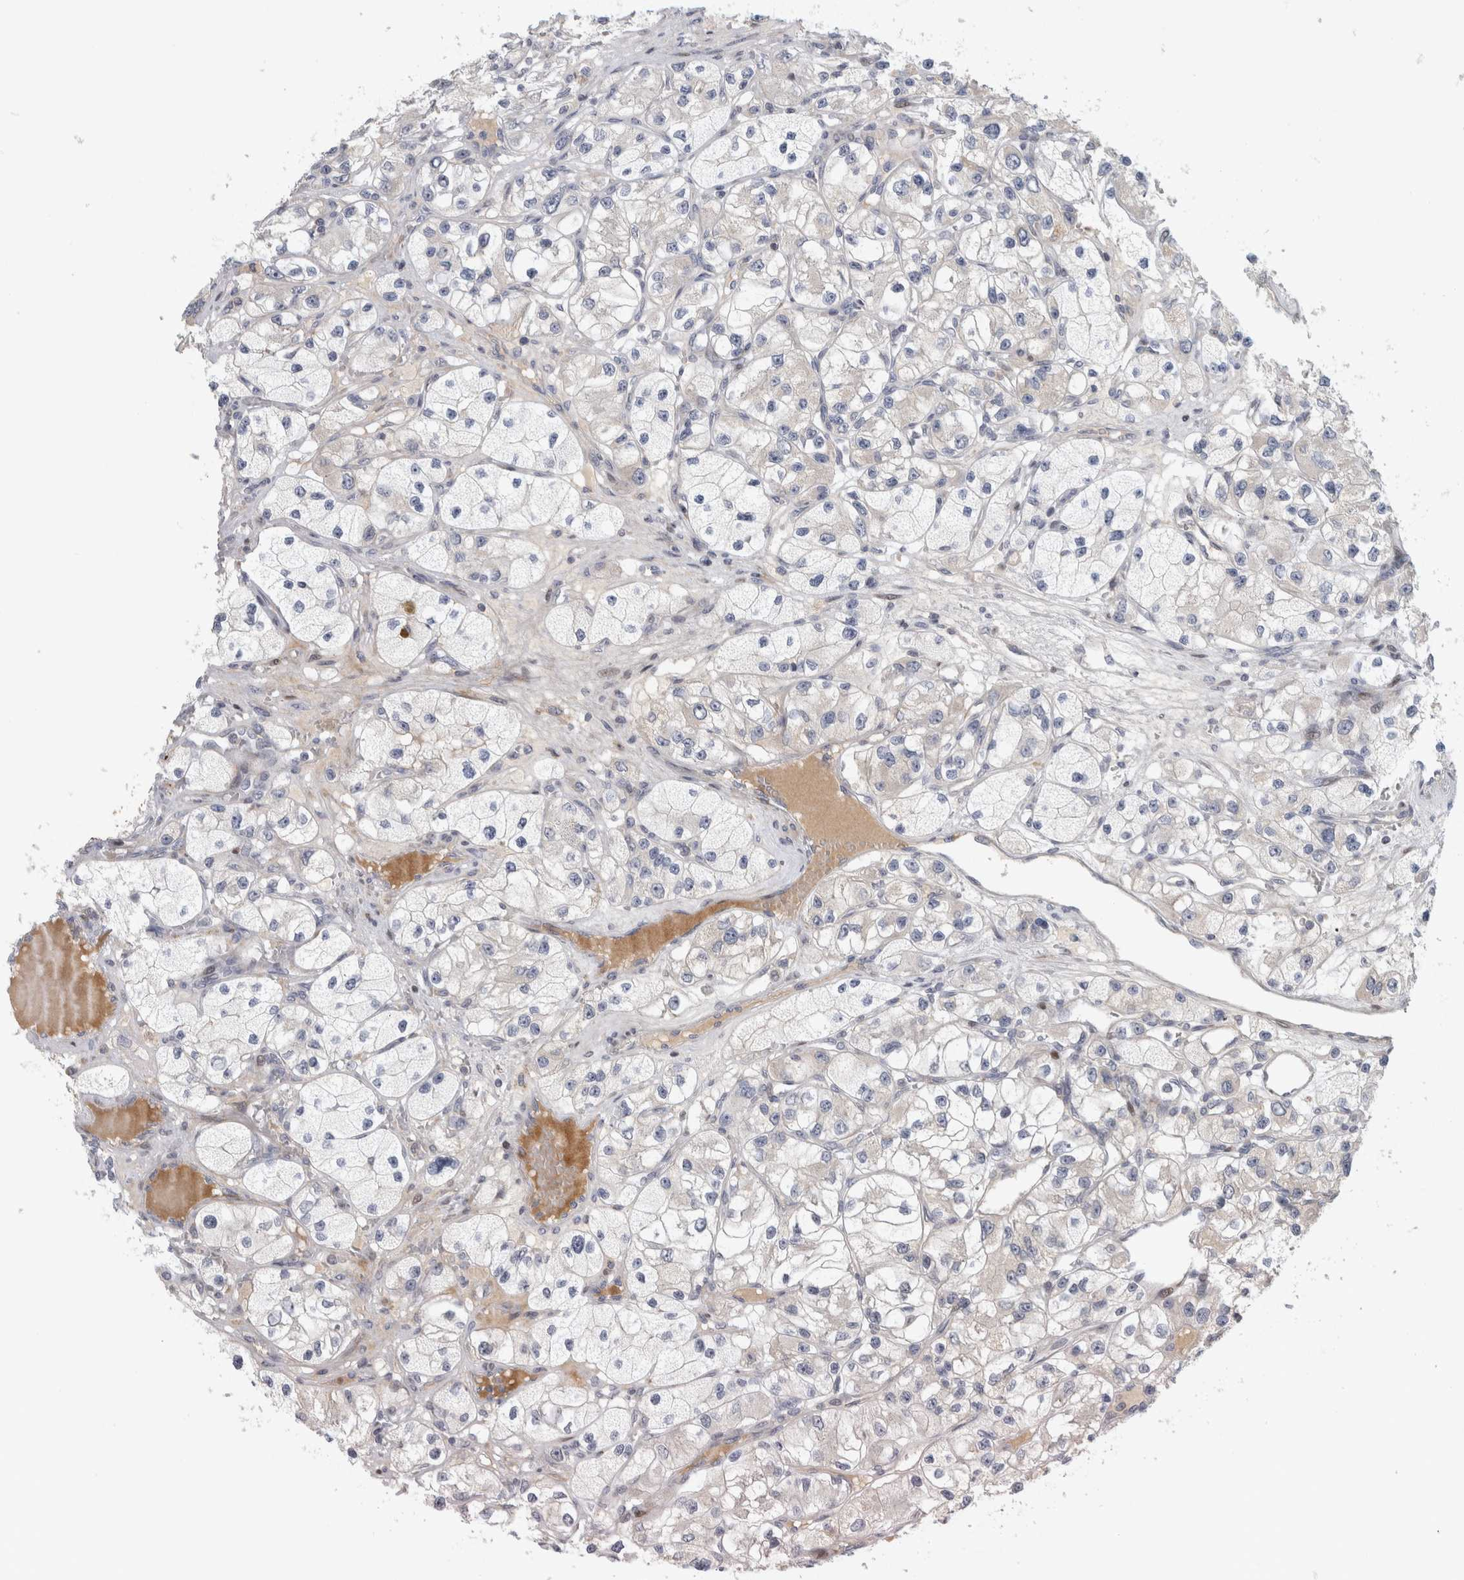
{"staining": {"intensity": "negative", "quantity": "none", "location": "none"}, "tissue": "renal cancer", "cell_type": "Tumor cells", "image_type": "cancer", "snomed": [{"axis": "morphology", "description": "Adenocarcinoma, NOS"}, {"axis": "topography", "description": "Kidney"}], "caption": "Protein analysis of renal adenocarcinoma displays no significant staining in tumor cells.", "gene": "RBM48", "patient": {"sex": "female", "age": 57}}